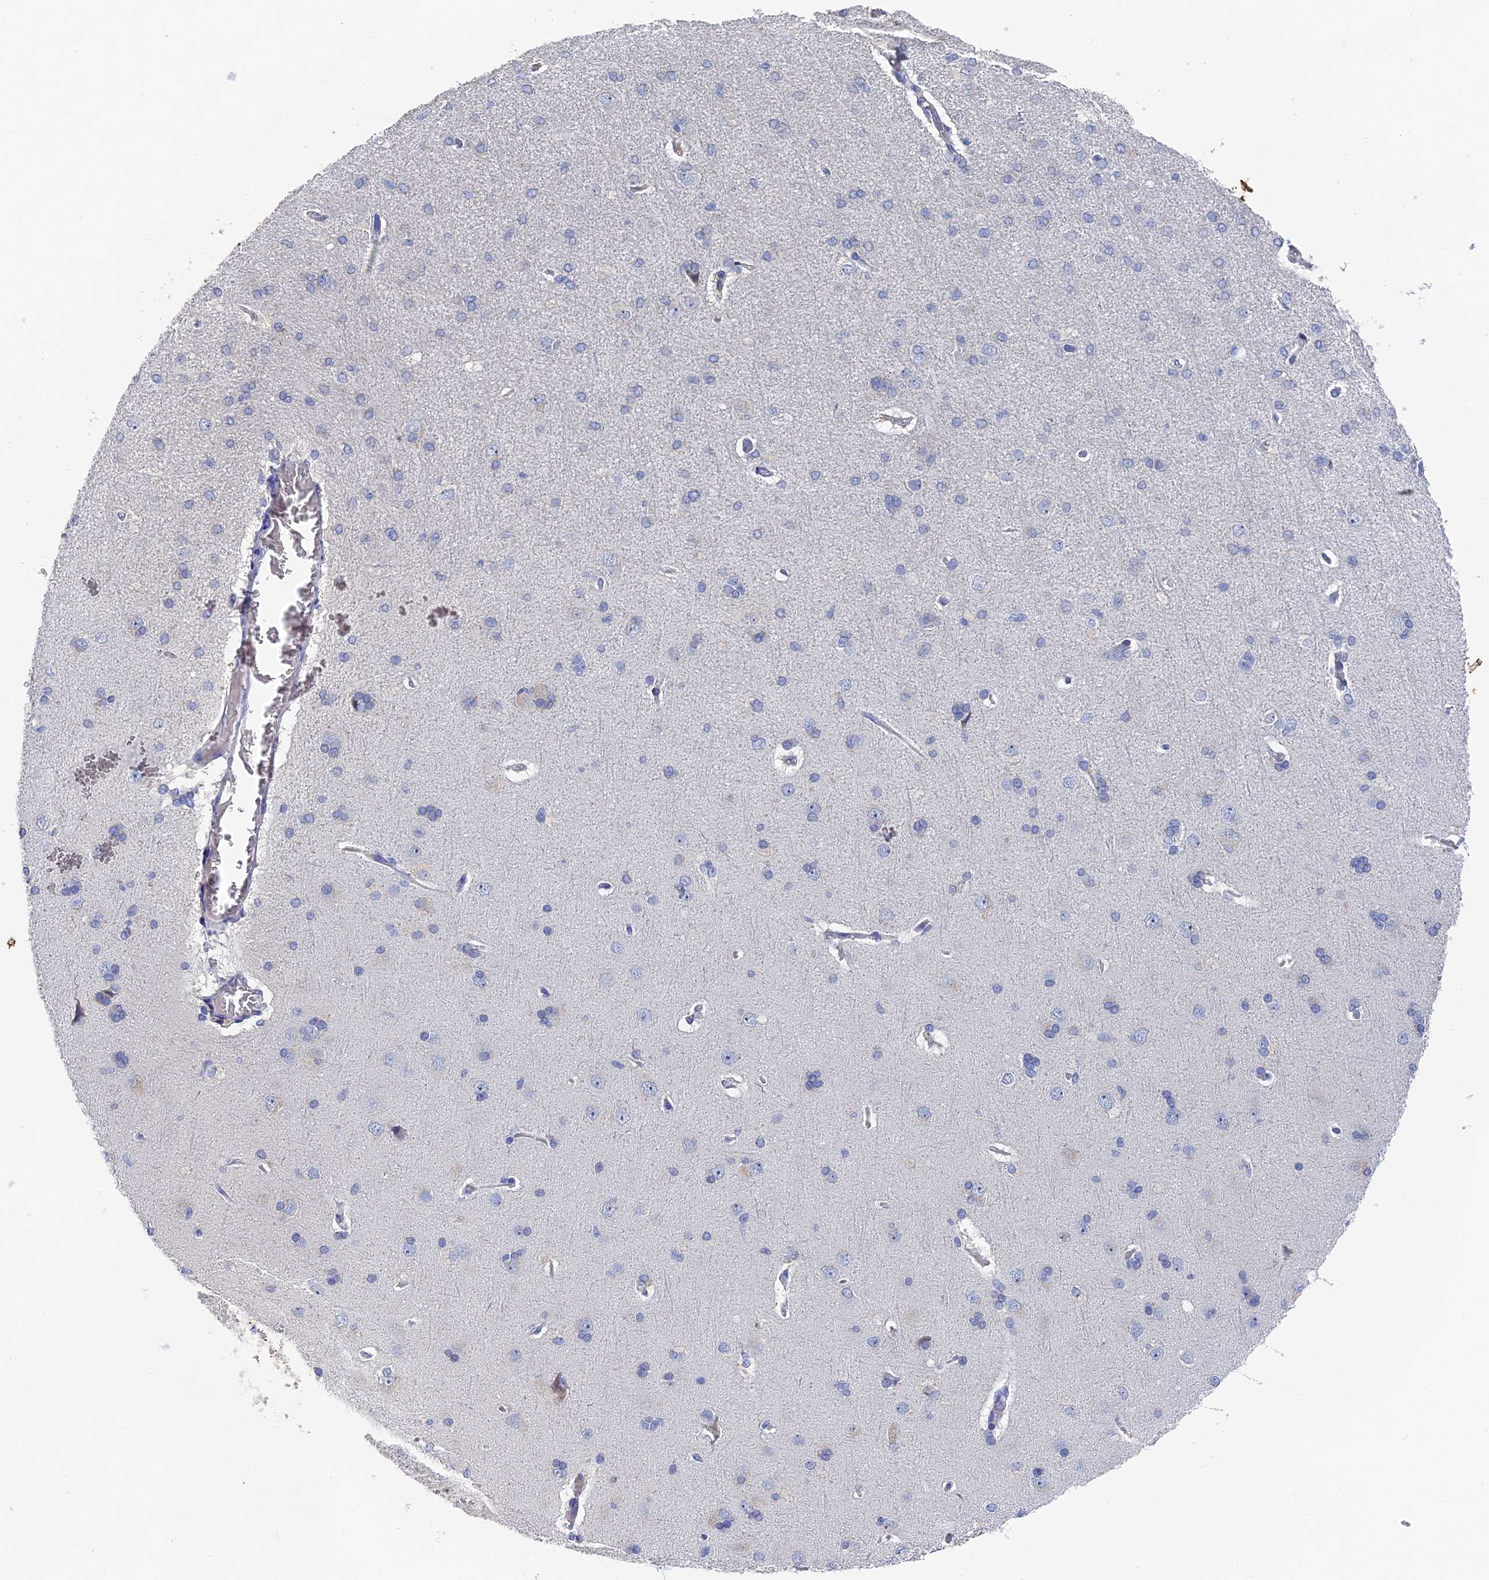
{"staining": {"intensity": "negative", "quantity": "none", "location": "none"}, "tissue": "cerebral cortex", "cell_type": "Endothelial cells", "image_type": "normal", "snomed": [{"axis": "morphology", "description": "Normal tissue, NOS"}, {"axis": "topography", "description": "Cerebral cortex"}], "caption": "Human cerebral cortex stained for a protein using immunohistochemistry demonstrates no expression in endothelial cells.", "gene": "SRFBP1", "patient": {"sex": "male", "age": 62}}